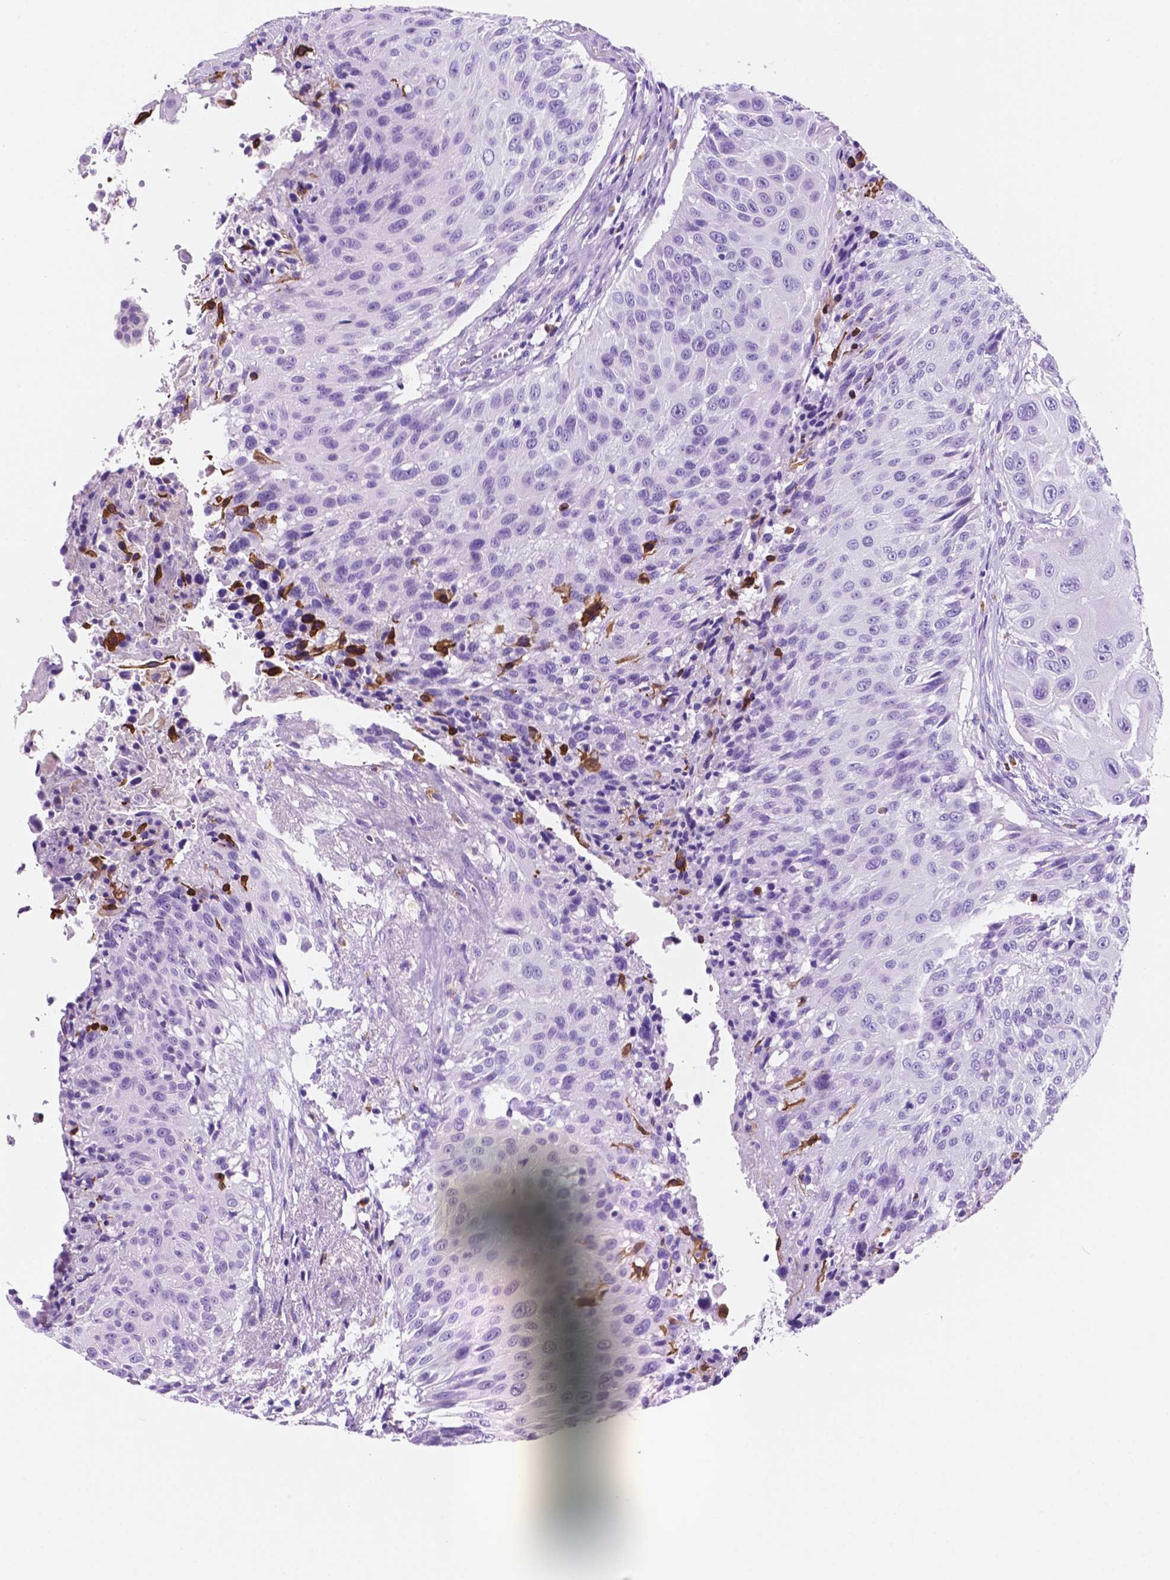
{"staining": {"intensity": "negative", "quantity": "none", "location": "none"}, "tissue": "urothelial cancer", "cell_type": "Tumor cells", "image_type": "cancer", "snomed": [{"axis": "morphology", "description": "Urothelial carcinoma, NOS"}, {"axis": "topography", "description": "Urinary bladder"}], "caption": "The immunohistochemistry micrograph has no significant positivity in tumor cells of transitional cell carcinoma tissue.", "gene": "FOXB2", "patient": {"sex": "male", "age": 55}}